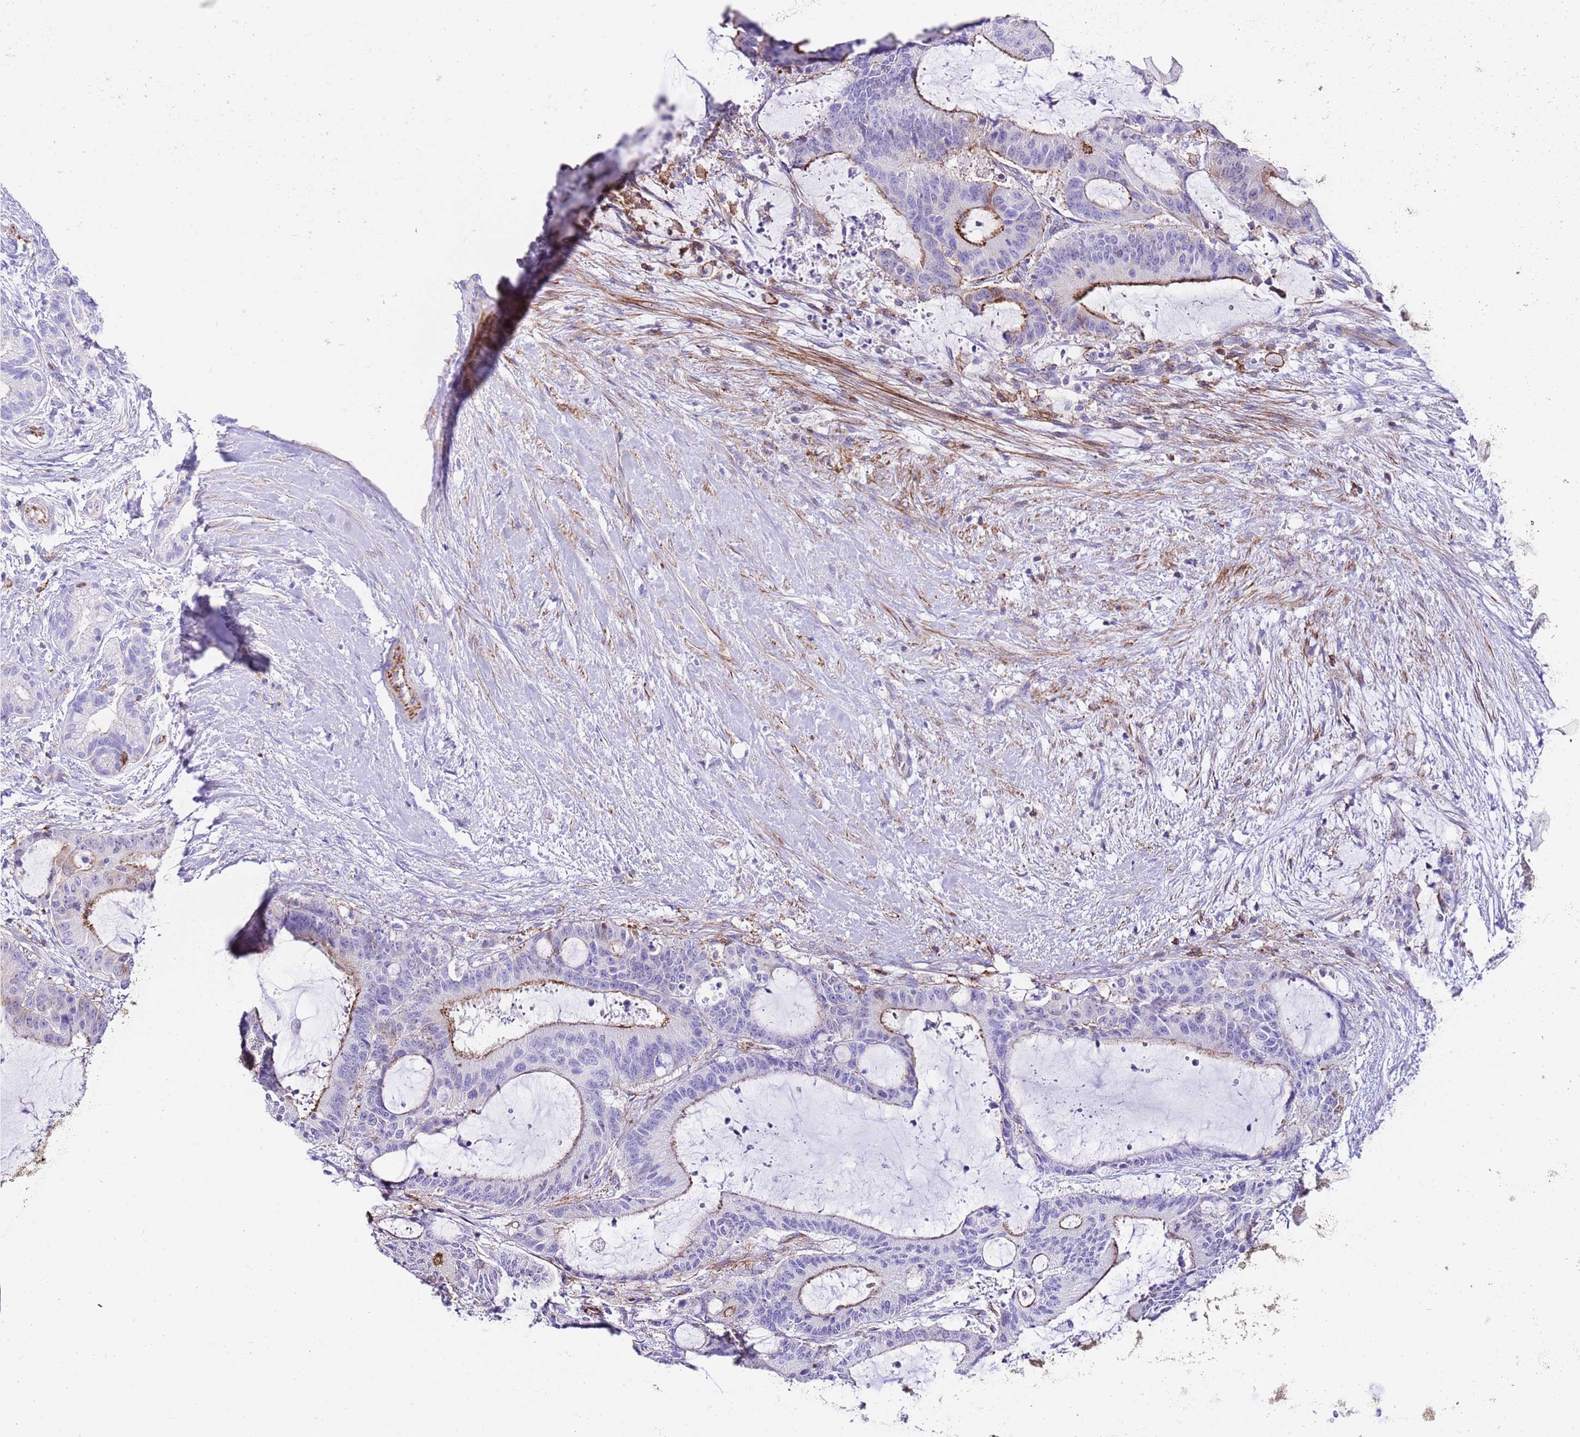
{"staining": {"intensity": "moderate", "quantity": "<25%", "location": "cytoplasmic/membranous"}, "tissue": "liver cancer", "cell_type": "Tumor cells", "image_type": "cancer", "snomed": [{"axis": "morphology", "description": "Normal tissue, NOS"}, {"axis": "morphology", "description": "Cholangiocarcinoma"}, {"axis": "topography", "description": "Liver"}, {"axis": "topography", "description": "Peripheral nerve tissue"}], "caption": "This is a histology image of IHC staining of liver cholangiocarcinoma, which shows moderate staining in the cytoplasmic/membranous of tumor cells.", "gene": "ALDH3A1", "patient": {"sex": "female", "age": 73}}